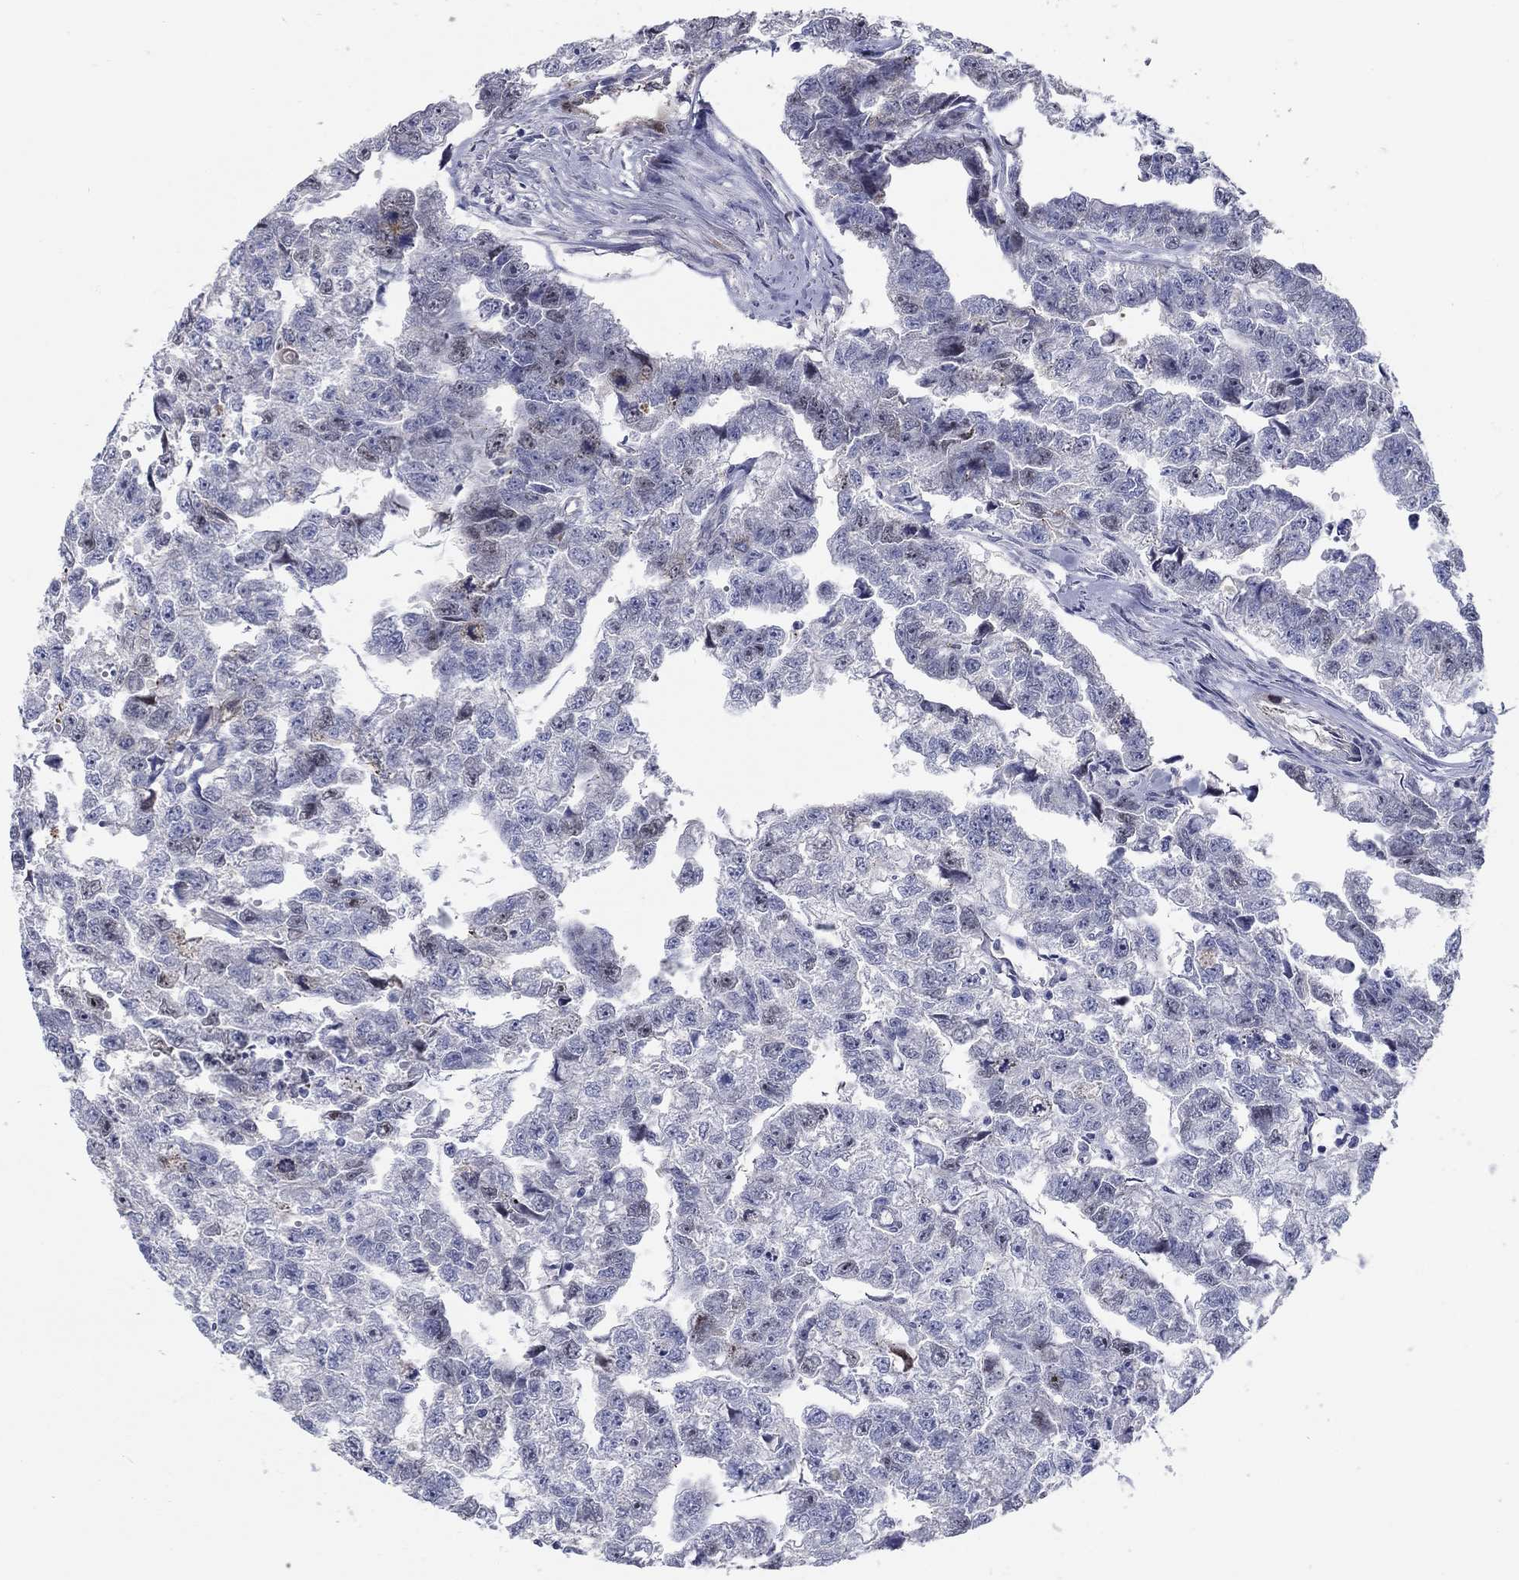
{"staining": {"intensity": "negative", "quantity": "none", "location": "none"}, "tissue": "testis cancer", "cell_type": "Tumor cells", "image_type": "cancer", "snomed": [{"axis": "morphology", "description": "Carcinoma, Embryonal, NOS"}, {"axis": "morphology", "description": "Teratoma, malignant, NOS"}, {"axis": "topography", "description": "Testis"}], "caption": "Tumor cells show no significant protein staining in testis cancer.", "gene": "PRC1", "patient": {"sex": "male", "age": 44}}